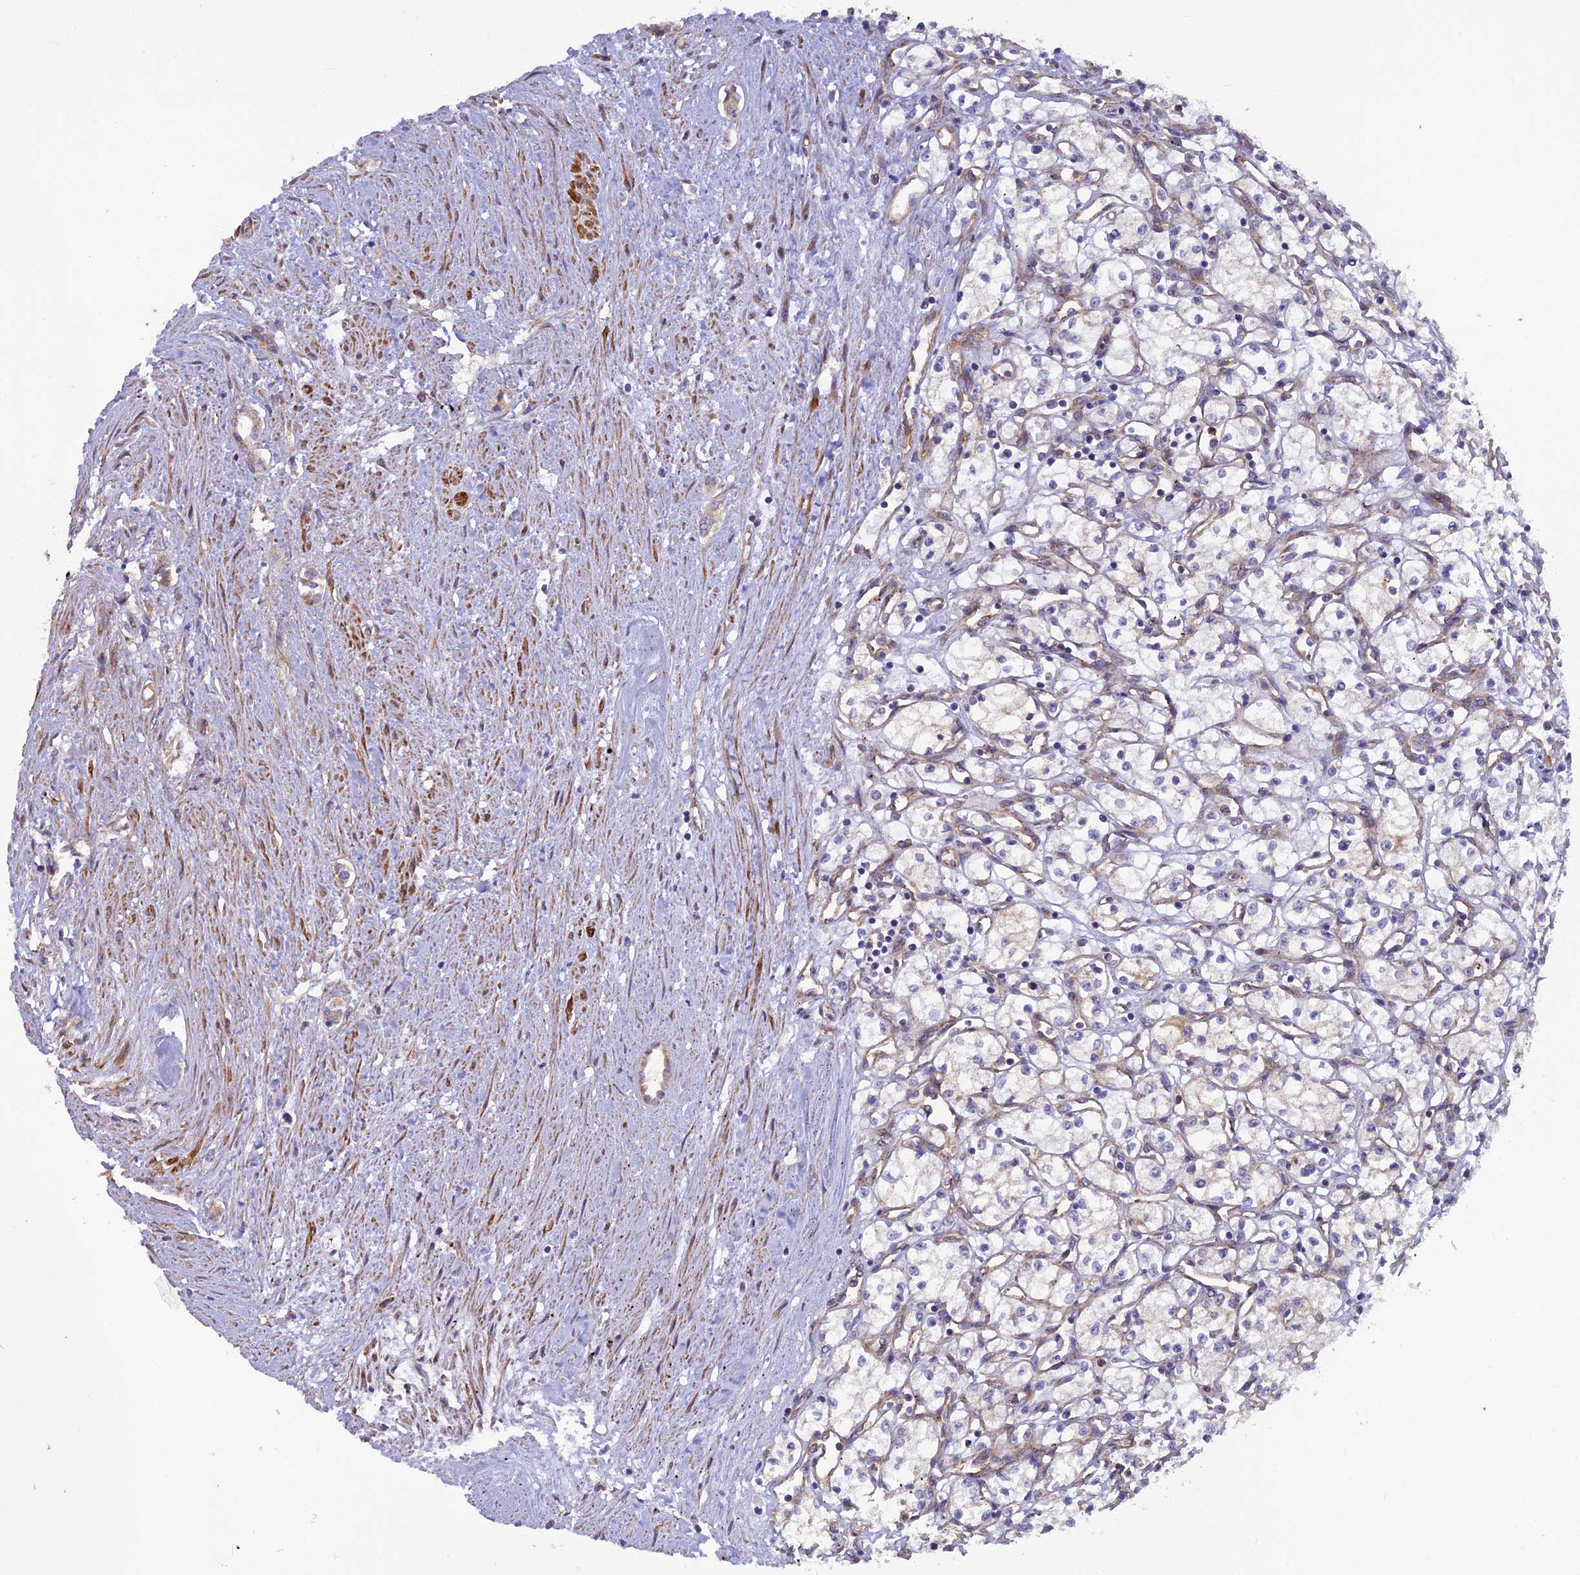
{"staining": {"intensity": "negative", "quantity": "none", "location": "none"}, "tissue": "renal cancer", "cell_type": "Tumor cells", "image_type": "cancer", "snomed": [{"axis": "morphology", "description": "Adenocarcinoma, NOS"}, {"axis": "topography", "description": "Kidney"}], "caption": "Renal cancer was stained to show a protein in brown. There is no significant staining in tumor cells.", "gene": "ADAMTS15", "patient": {"sex": "male", "age": 59}}